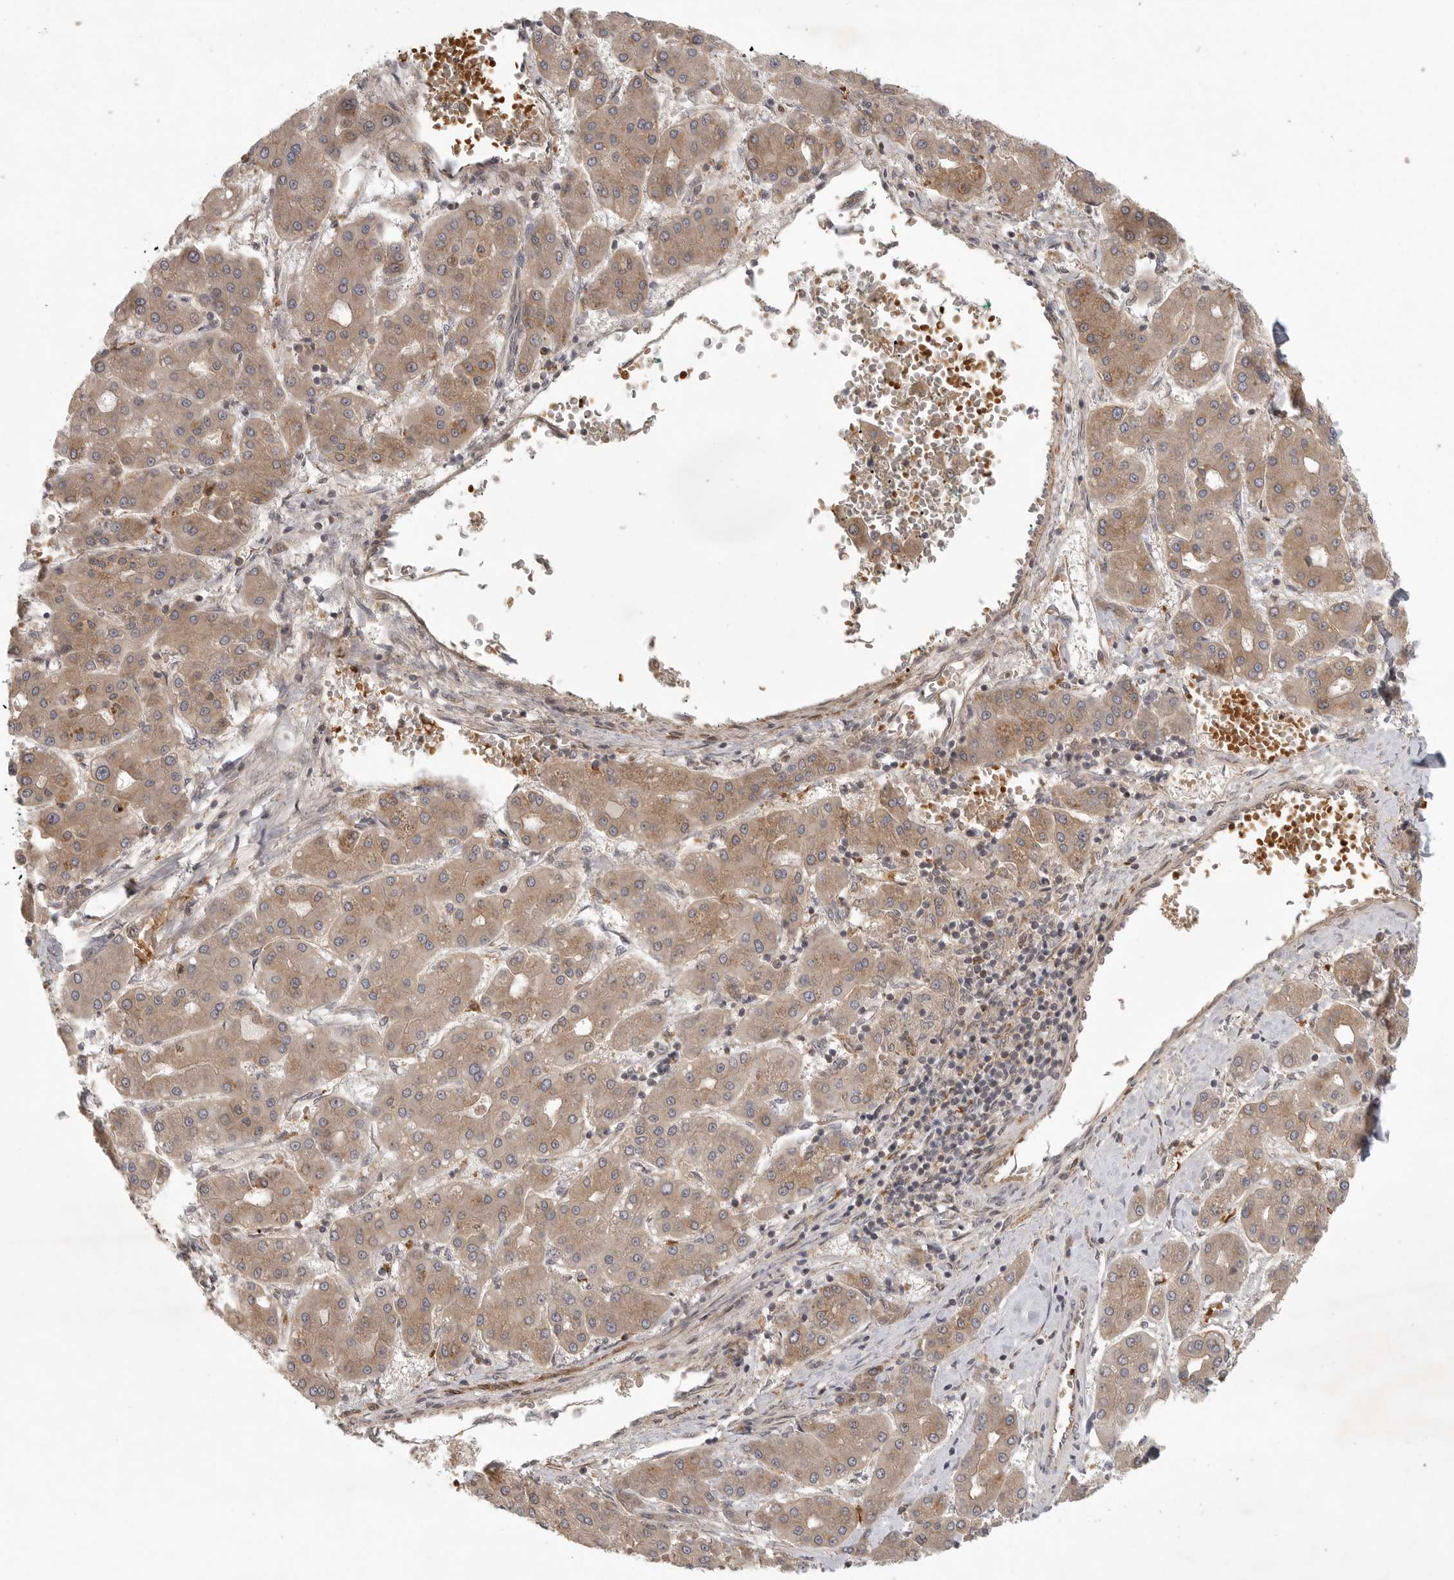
{"staining": {"intensity": "moderate", "quantity": ">75%", "location": "cytoplasmic/membranous"}, "tissue": "liver cancer", "cell_type": "Tumor cells", "image_type": "cancer", "snomed": [{"axis": "morphology", "description": "Carcinoma, Hepatocellular, NOS"}, {"axis": "topography", "description": "Liver"}], "caption": "This micrograph shows immunohistochemistry staining of human hepatocellular carcinoma (liver), with medium moderate cytoplasmic/membranous positivity in about >75% of tumor cells.", "gene": "CCPG1", "patient": {"sex": "male", "age": 65}}